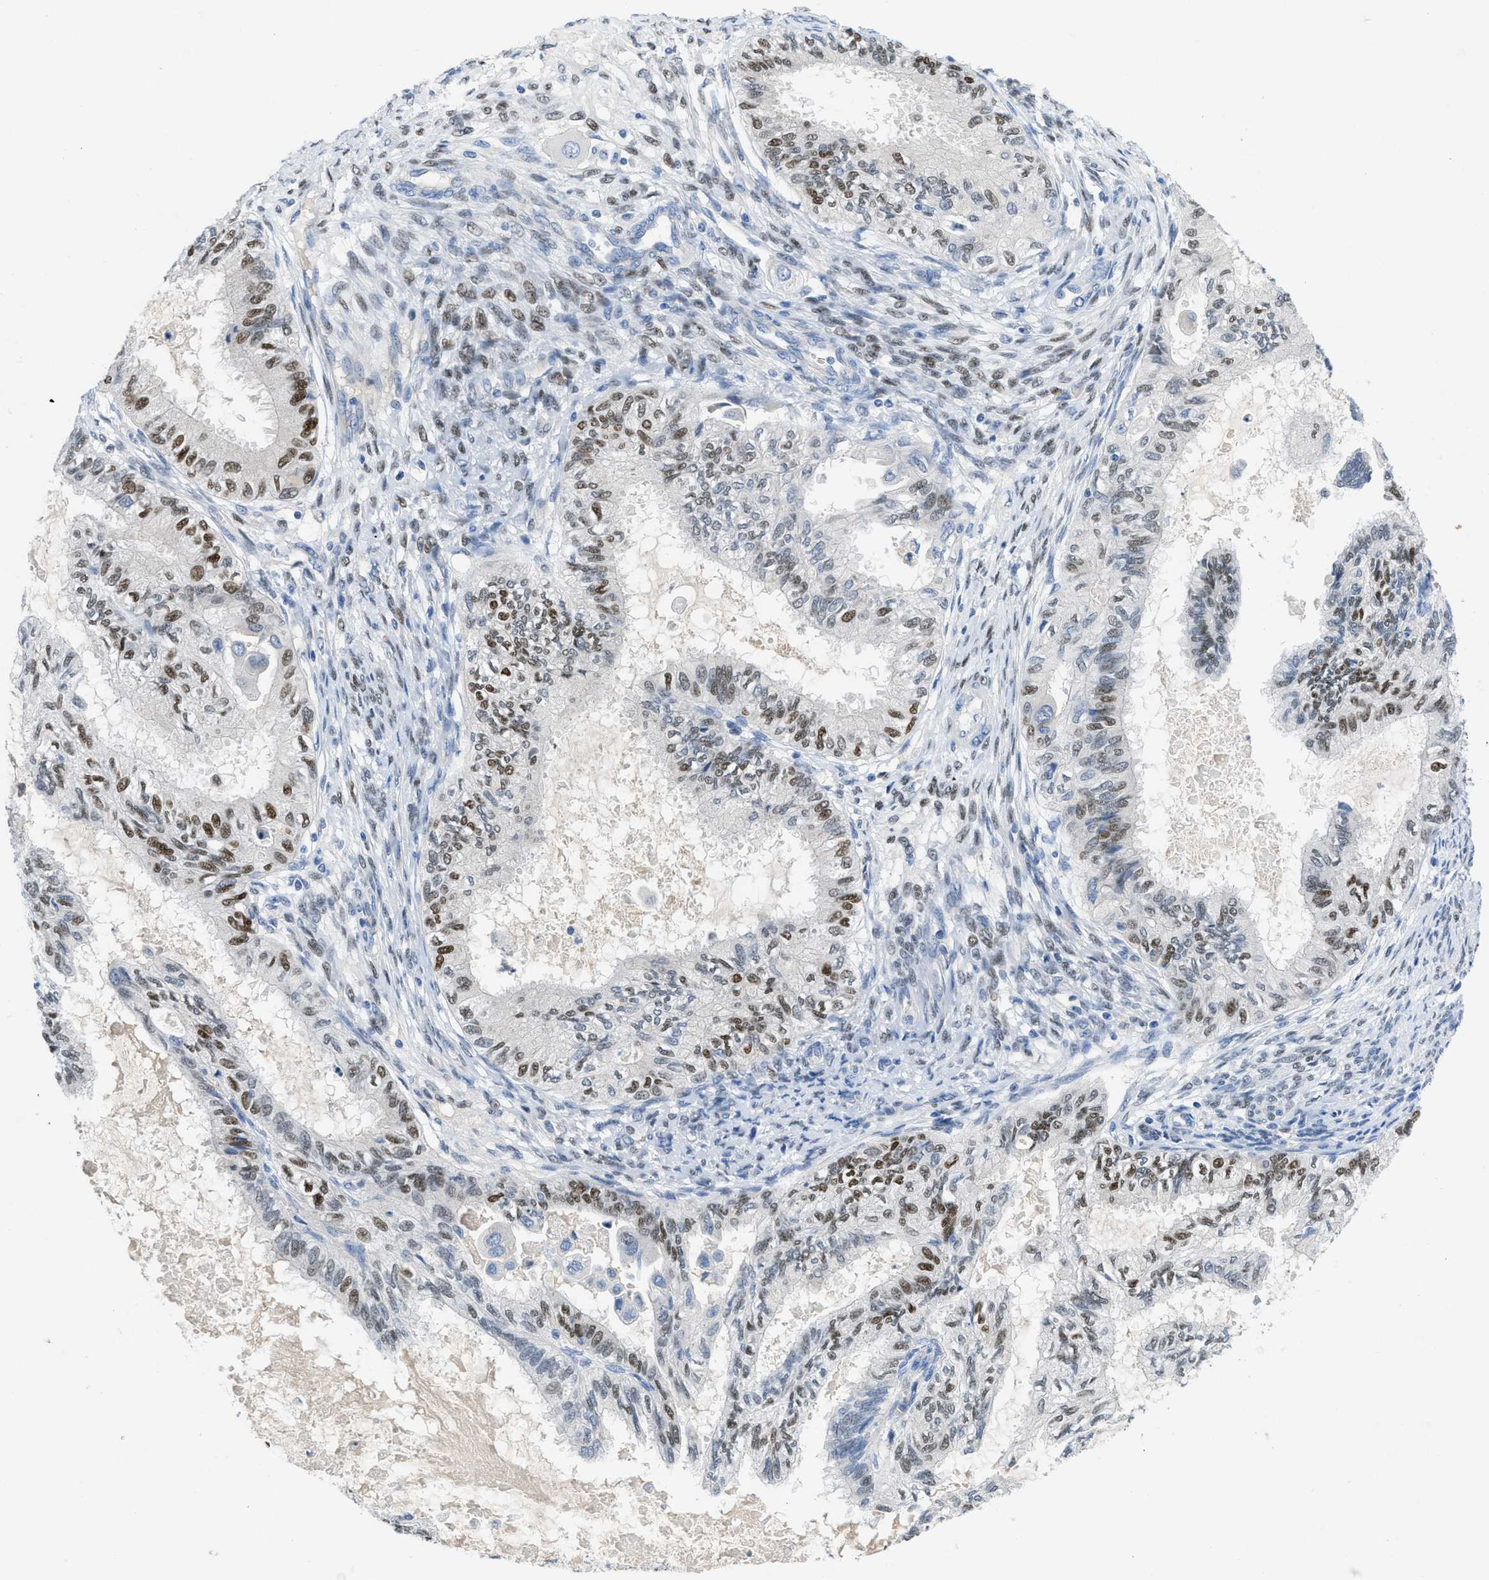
{"staining": {"intensity": "strong", "quantity": "25%-75%", "location": "nuclear"}, "tissue": "cervical cancer", "cell_type": "Tumor cells", "image_type": "cancer", "snomed": [{"axis": "morphology", "description": "Normal tissue, NOS"}, {"axis": "morphology", "description": "Adenocarcinoma, NOS"}, {"axis": "topography", "description": "Cervix"}, {"axis": "topography", "description": "Endometrium"}], "caption": "This is a photomicrograph of immunohistochemistry (IHC) staining of cervical cancer (adenocarcinoma), which shows strong positivity in the nuclear of tumor cells.", "gene": "PGR", "patient": {"sex": "female", "age": 86}}